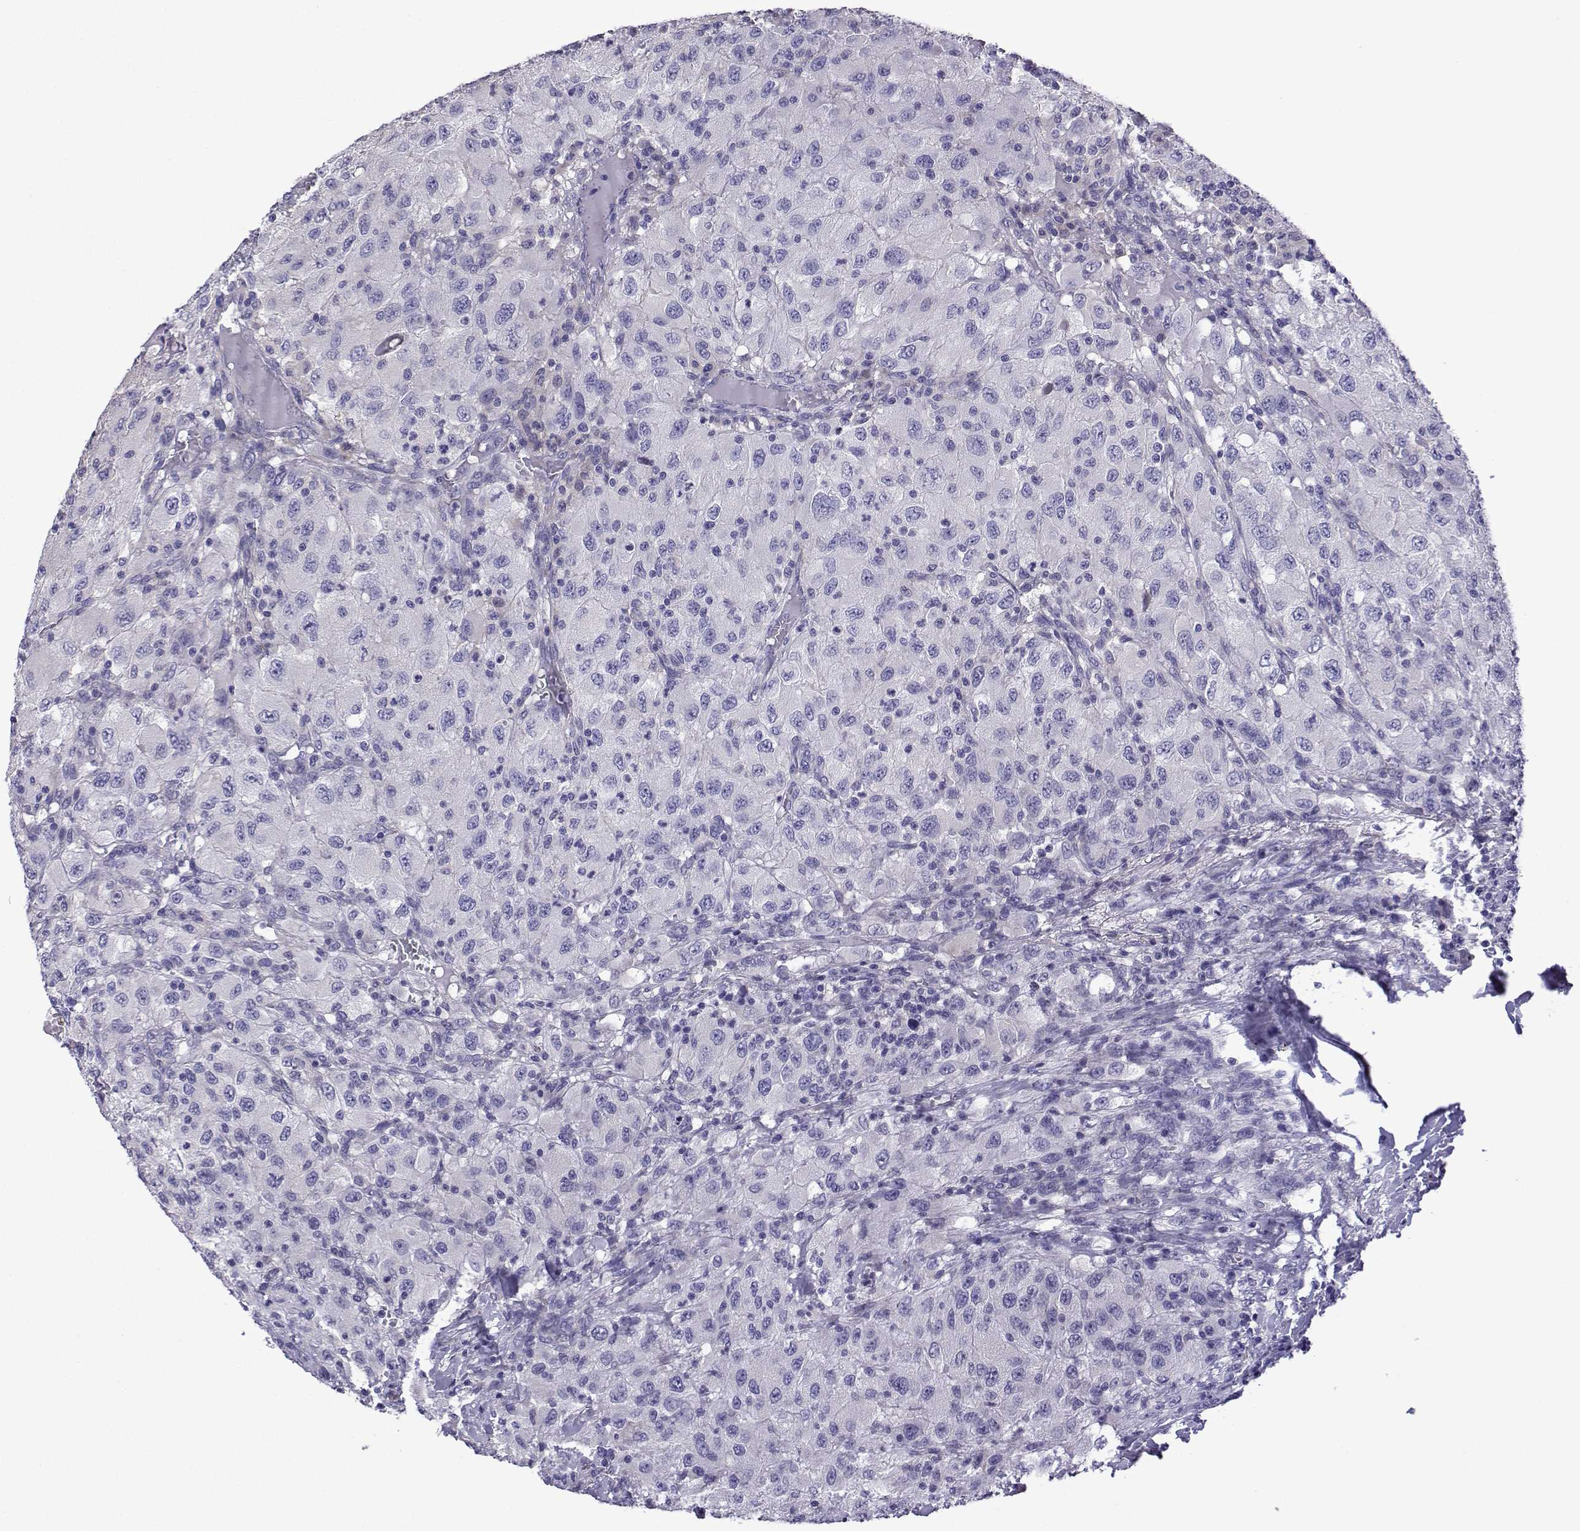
{"staining": {"intensity": "negative", "quantity": "none", "location": "none"}, "tissue": "renal cancer", "cell_type": "Tumor cells", "image_type": "cancer", "snomed": [{"axis": "morphology", "description": "Adenocarcinoma, NOS"}, {"axis": "topography", "description": "Kidney"}], "caption": "This is an IHC image of adenocarcinoma (renal). There is no positivity in tumor cells.", "gene": "CFAP70", "patient": {"sex": "female", "age": 67}}